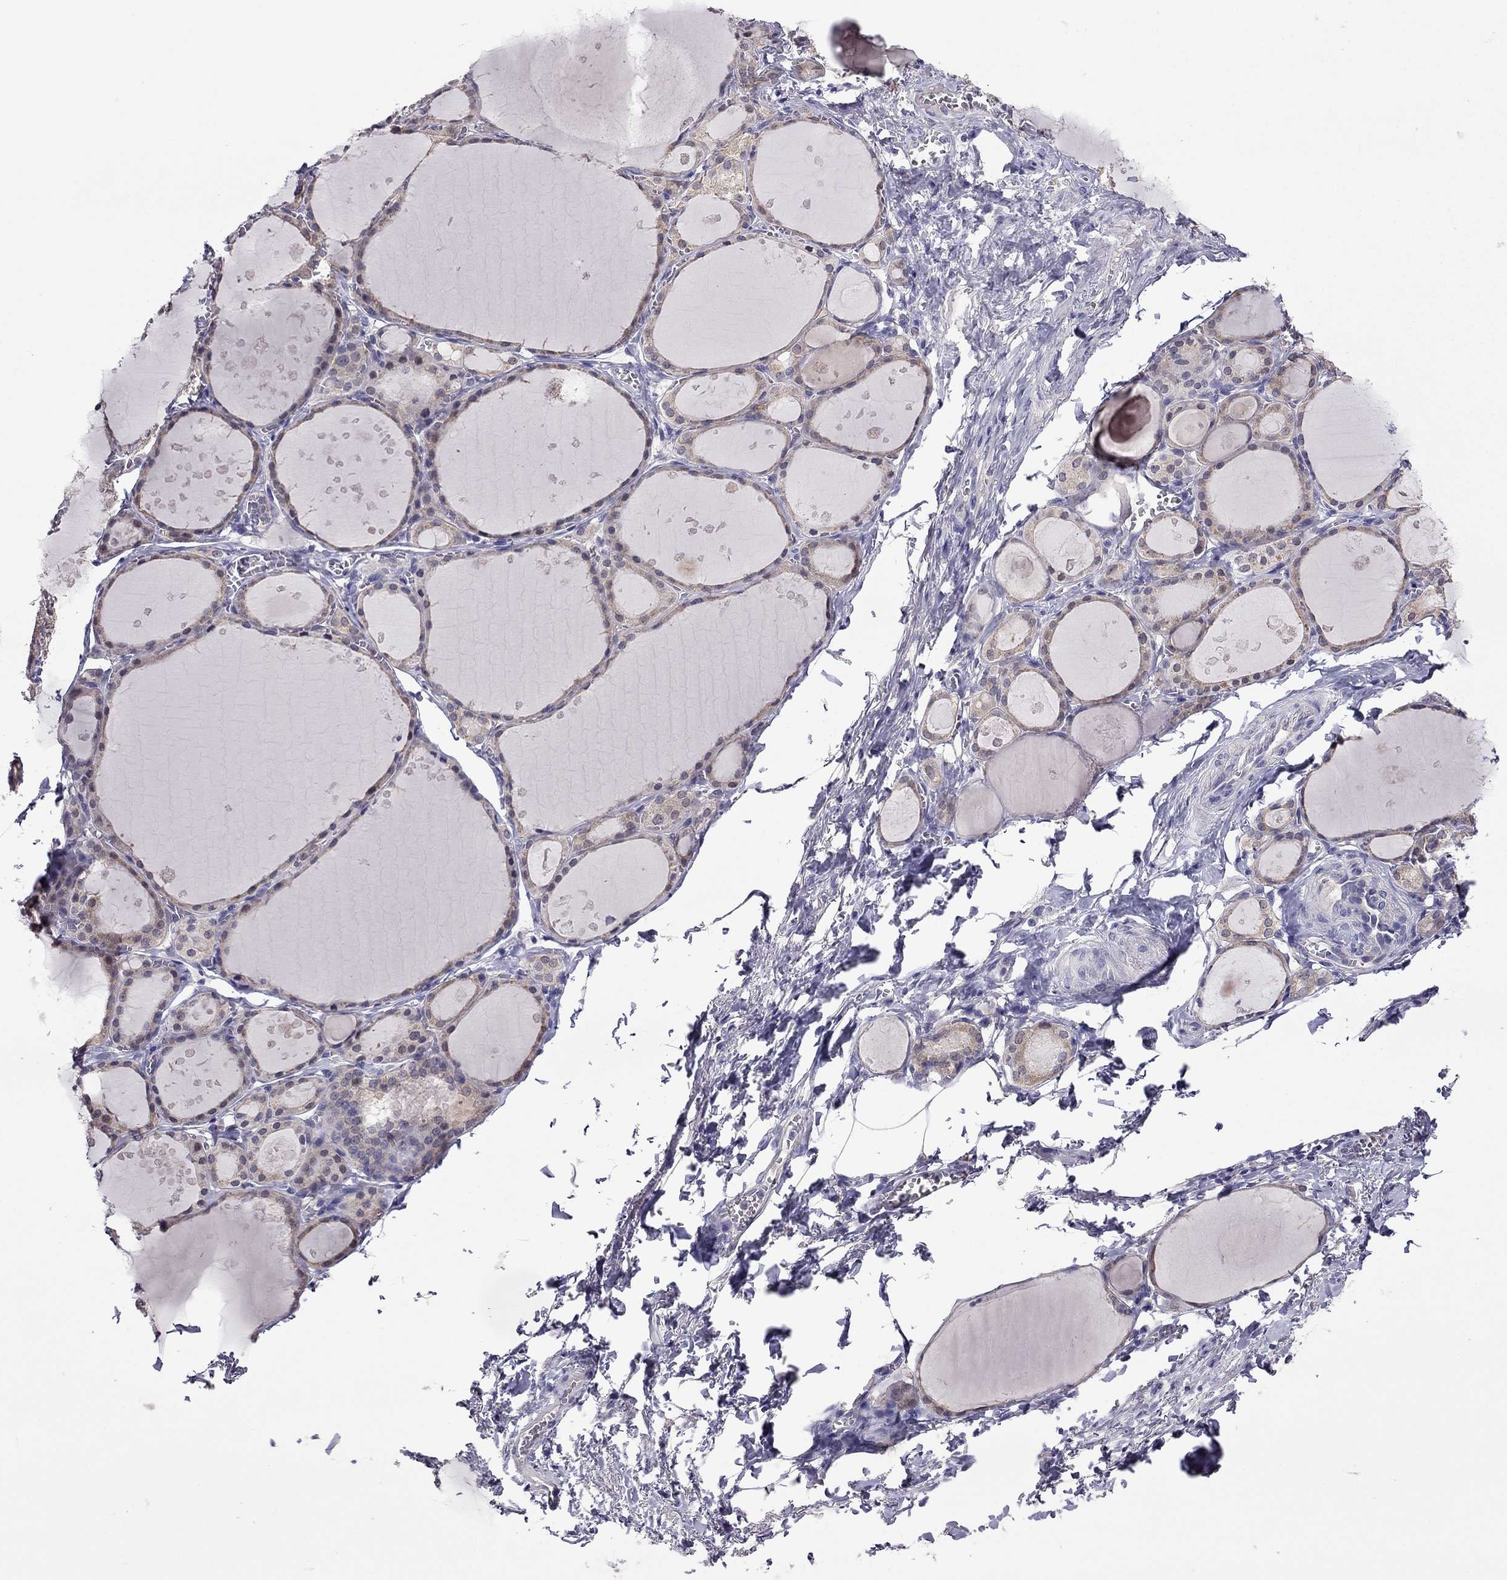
{"staining": {"intensity": "moderate", "quantity": ">75%", "location": "cytoplasmic/membranous"}, "tissue": "thyroid gland", "cell_type": "Glandular cells", "image_type": "normal", "snomed": [{"axis": "morphology", "description": "Normal tissue, NOS"}, {"axis": "topography", "description": "Thyroid gland"}], "caption": "Moderate cytoplasmic/membranous protein expression is appreciated in about >75% of glandular cells in thyroid gland. Nuclei are stained in blue.", "gene": "SCNN1D", "patient": {"sex": "male", "age": 68}}